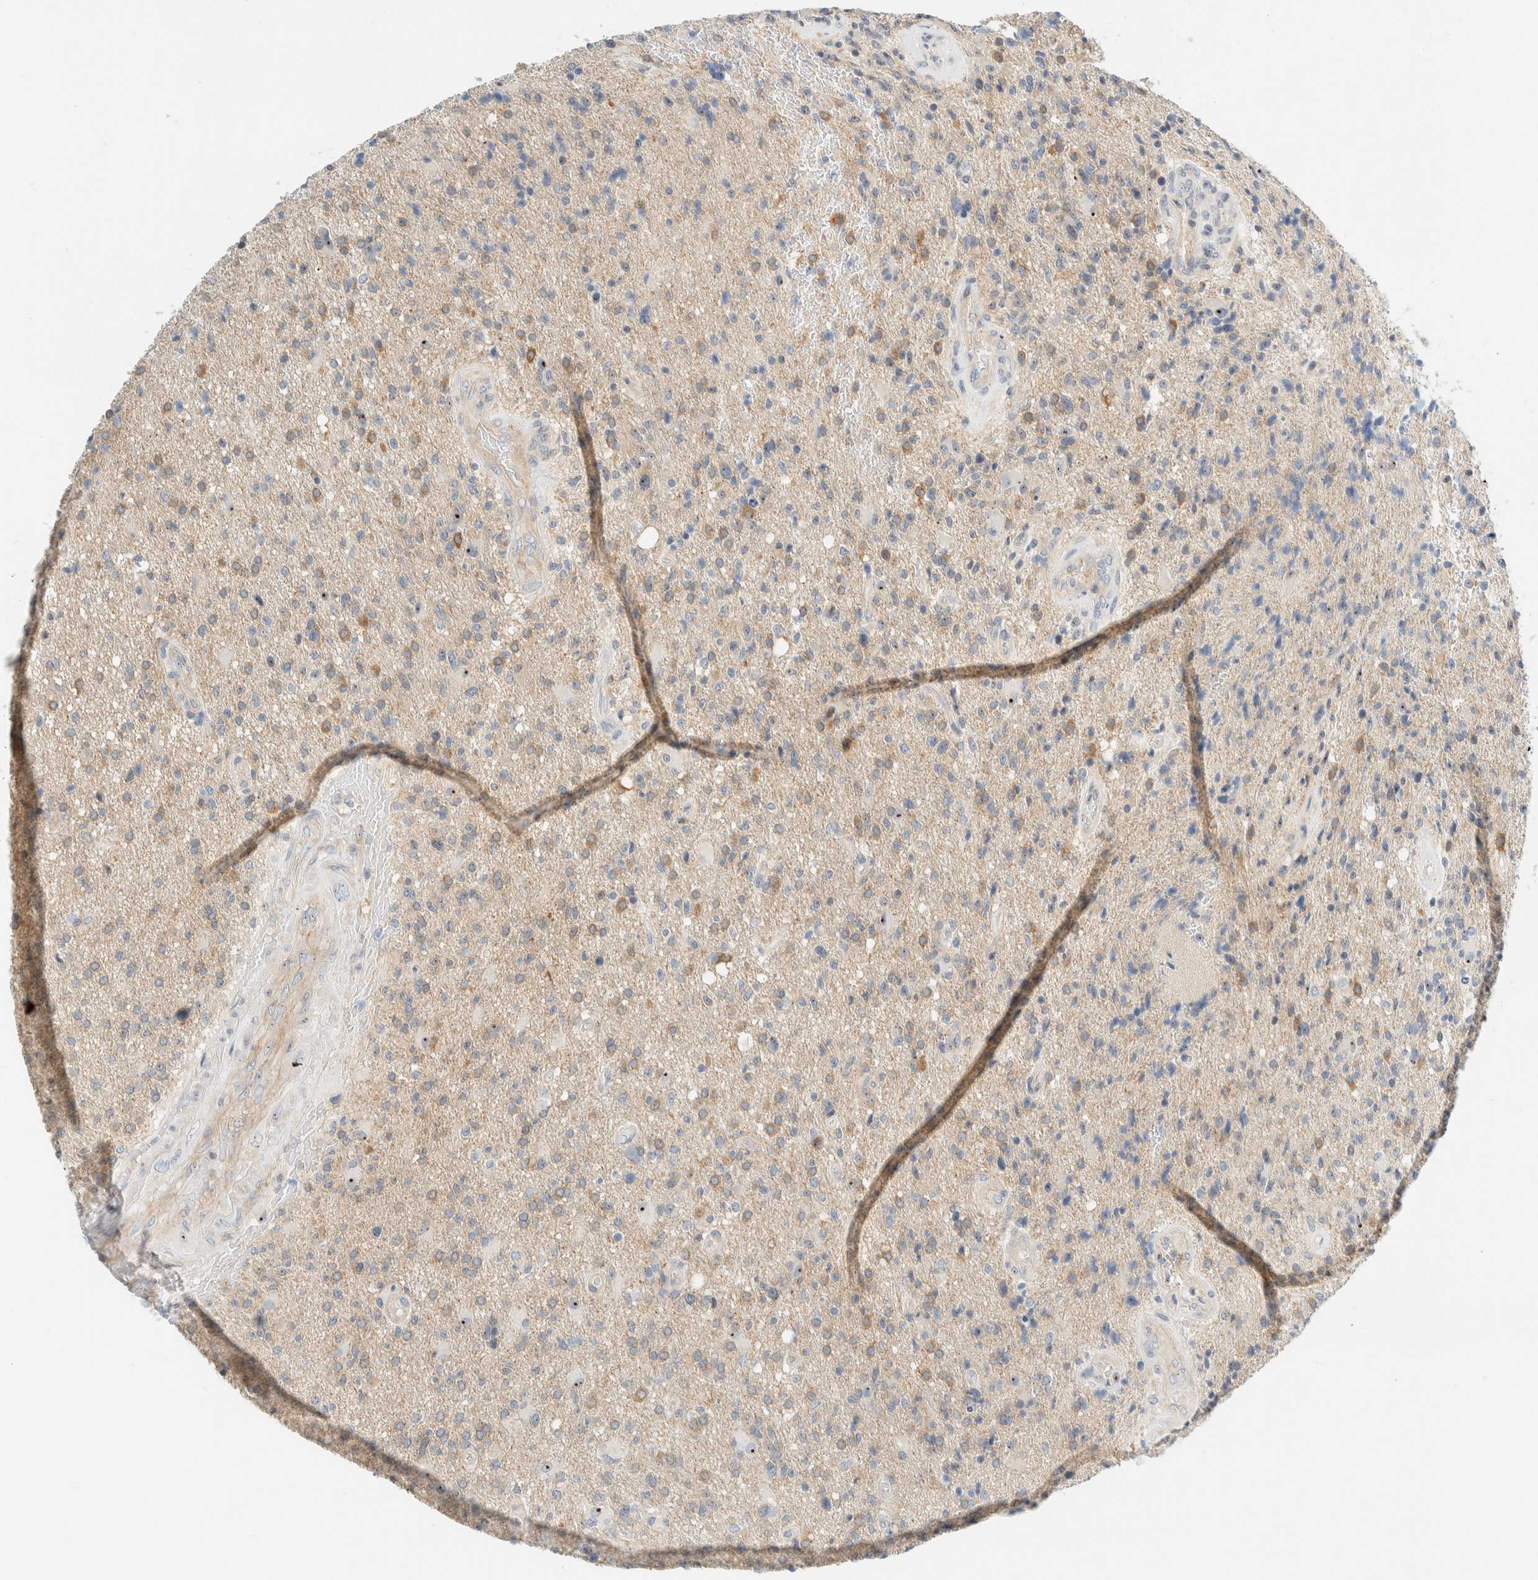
{"staining": {"intensity": "weak", "quantity": "25%-75%", "location": "cytoplasmic/membranous,nuclear"}, "tissue": "glioma", "cell_type": "Tumor cells", "image_type": "cancer", "snomed": [{"axis": "morphology", "description": "Glioma, malignant, High grade"}, {"axis": "topography", "description": "Brain"}], "caption": "Glioma was stained to show a protein in brown. There is low levels of weak cytoplasmic/membranous and nuclear expression in about 25%-75% of tumor cells. The staining was performed using DAB (3,3'-diaminobenzidine), with brown indicating positive protein expression. Nuclei are stained blue with hematoxylin.", "gene": "NDE1", "patient": {"sex": "male", "age": 72}}